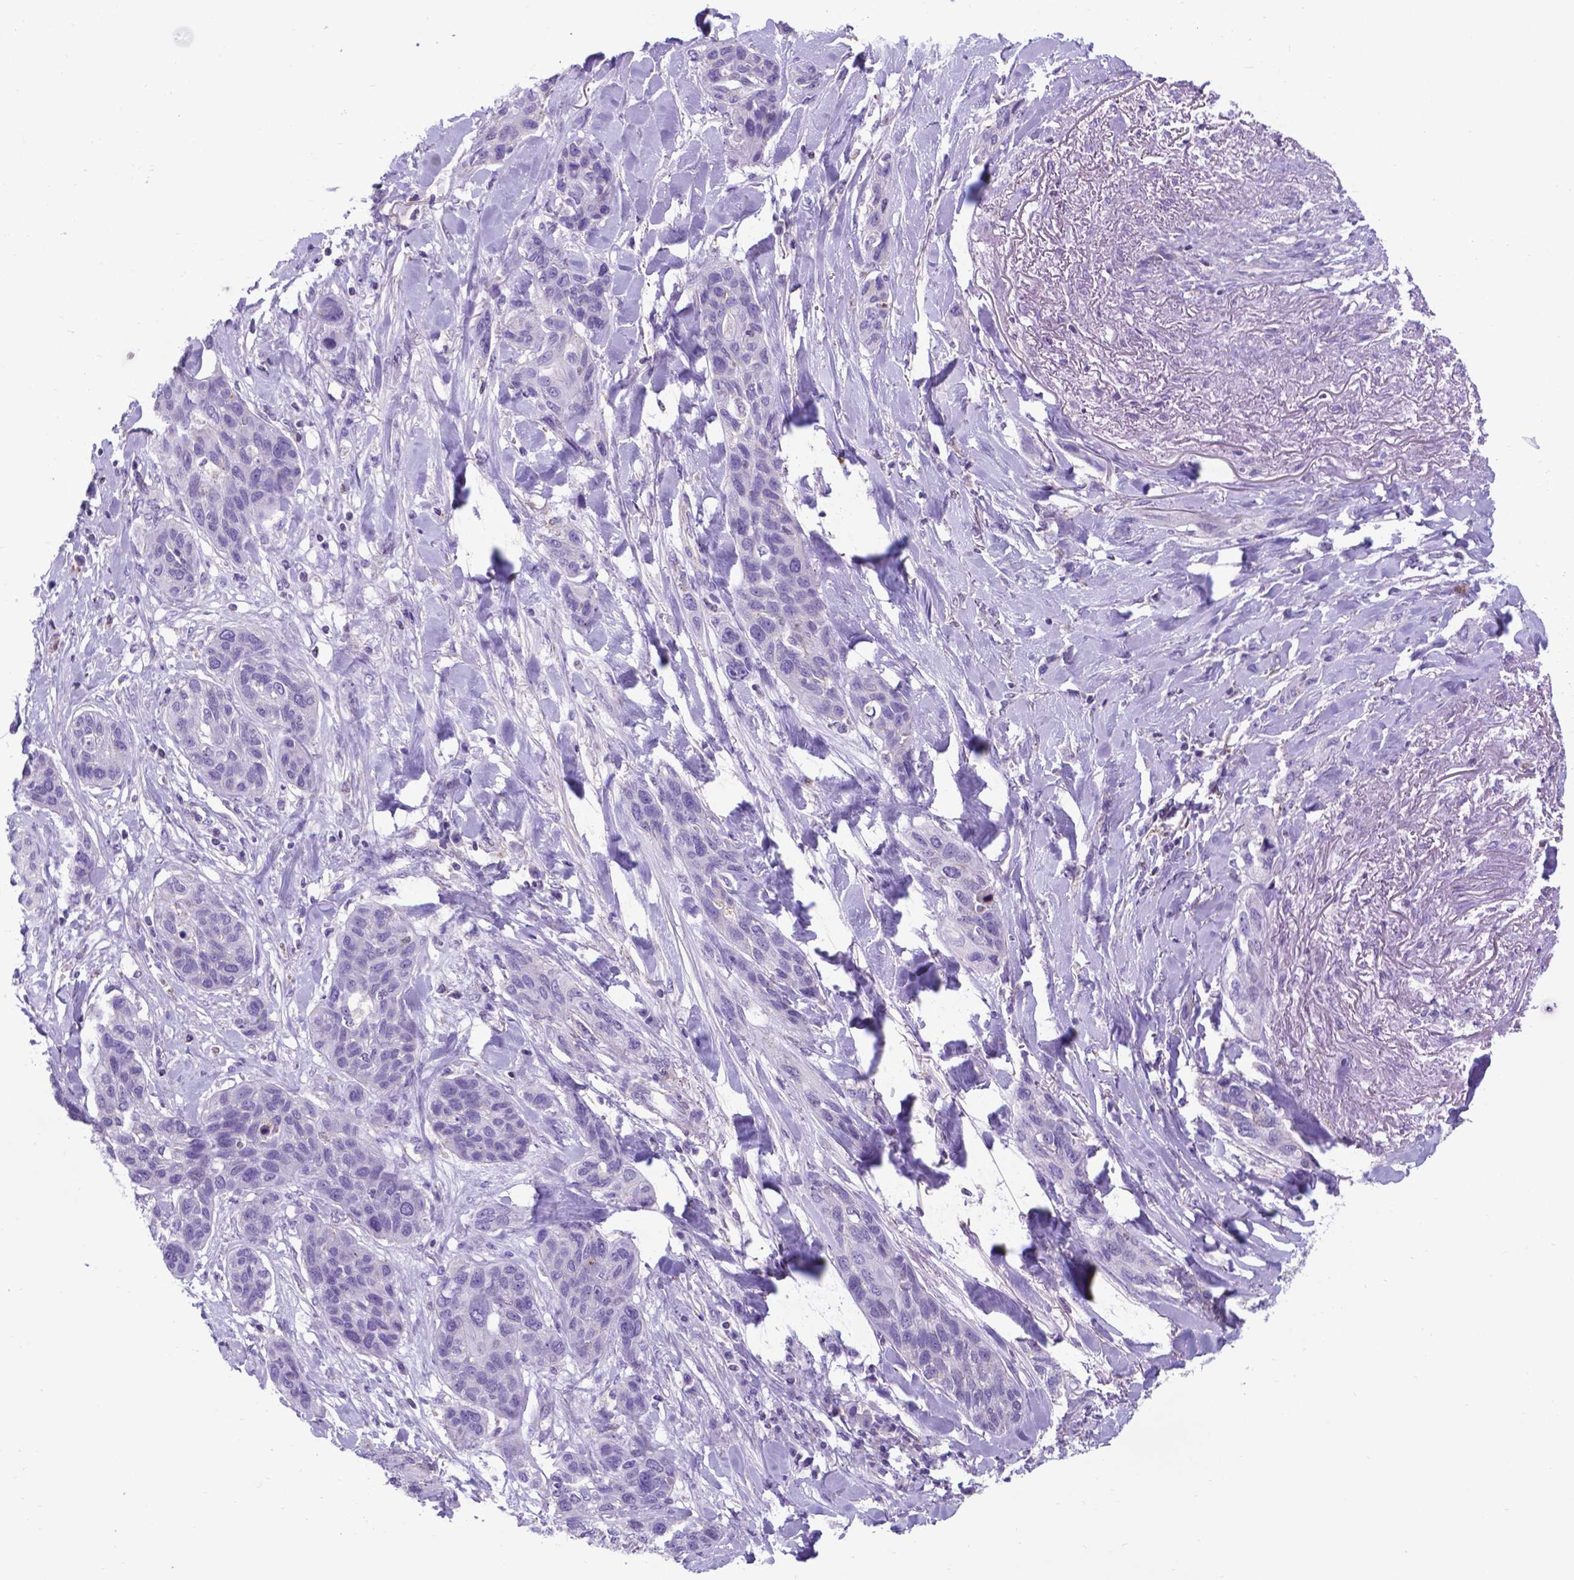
{"staining": {"intensity": "negative", "quantity": "none", "location": "none"}, "tissue": "lung cancer", "cell_type": "Tumor cells", "image_type": "cancer", "snomed": [{"axis": "morphology", "description": "Squamous cell carcinoma, NOS"}, {"axis": "topography", "description": "Lung"}], "caption": "IHC micrograph of human lung cancer (squamous cell carcinoma) stained for a protein (brown), which demonstrates no staining in tumor cells.", "gene": "POU3F3", "patient": {"sex": "female", "age": 70}}